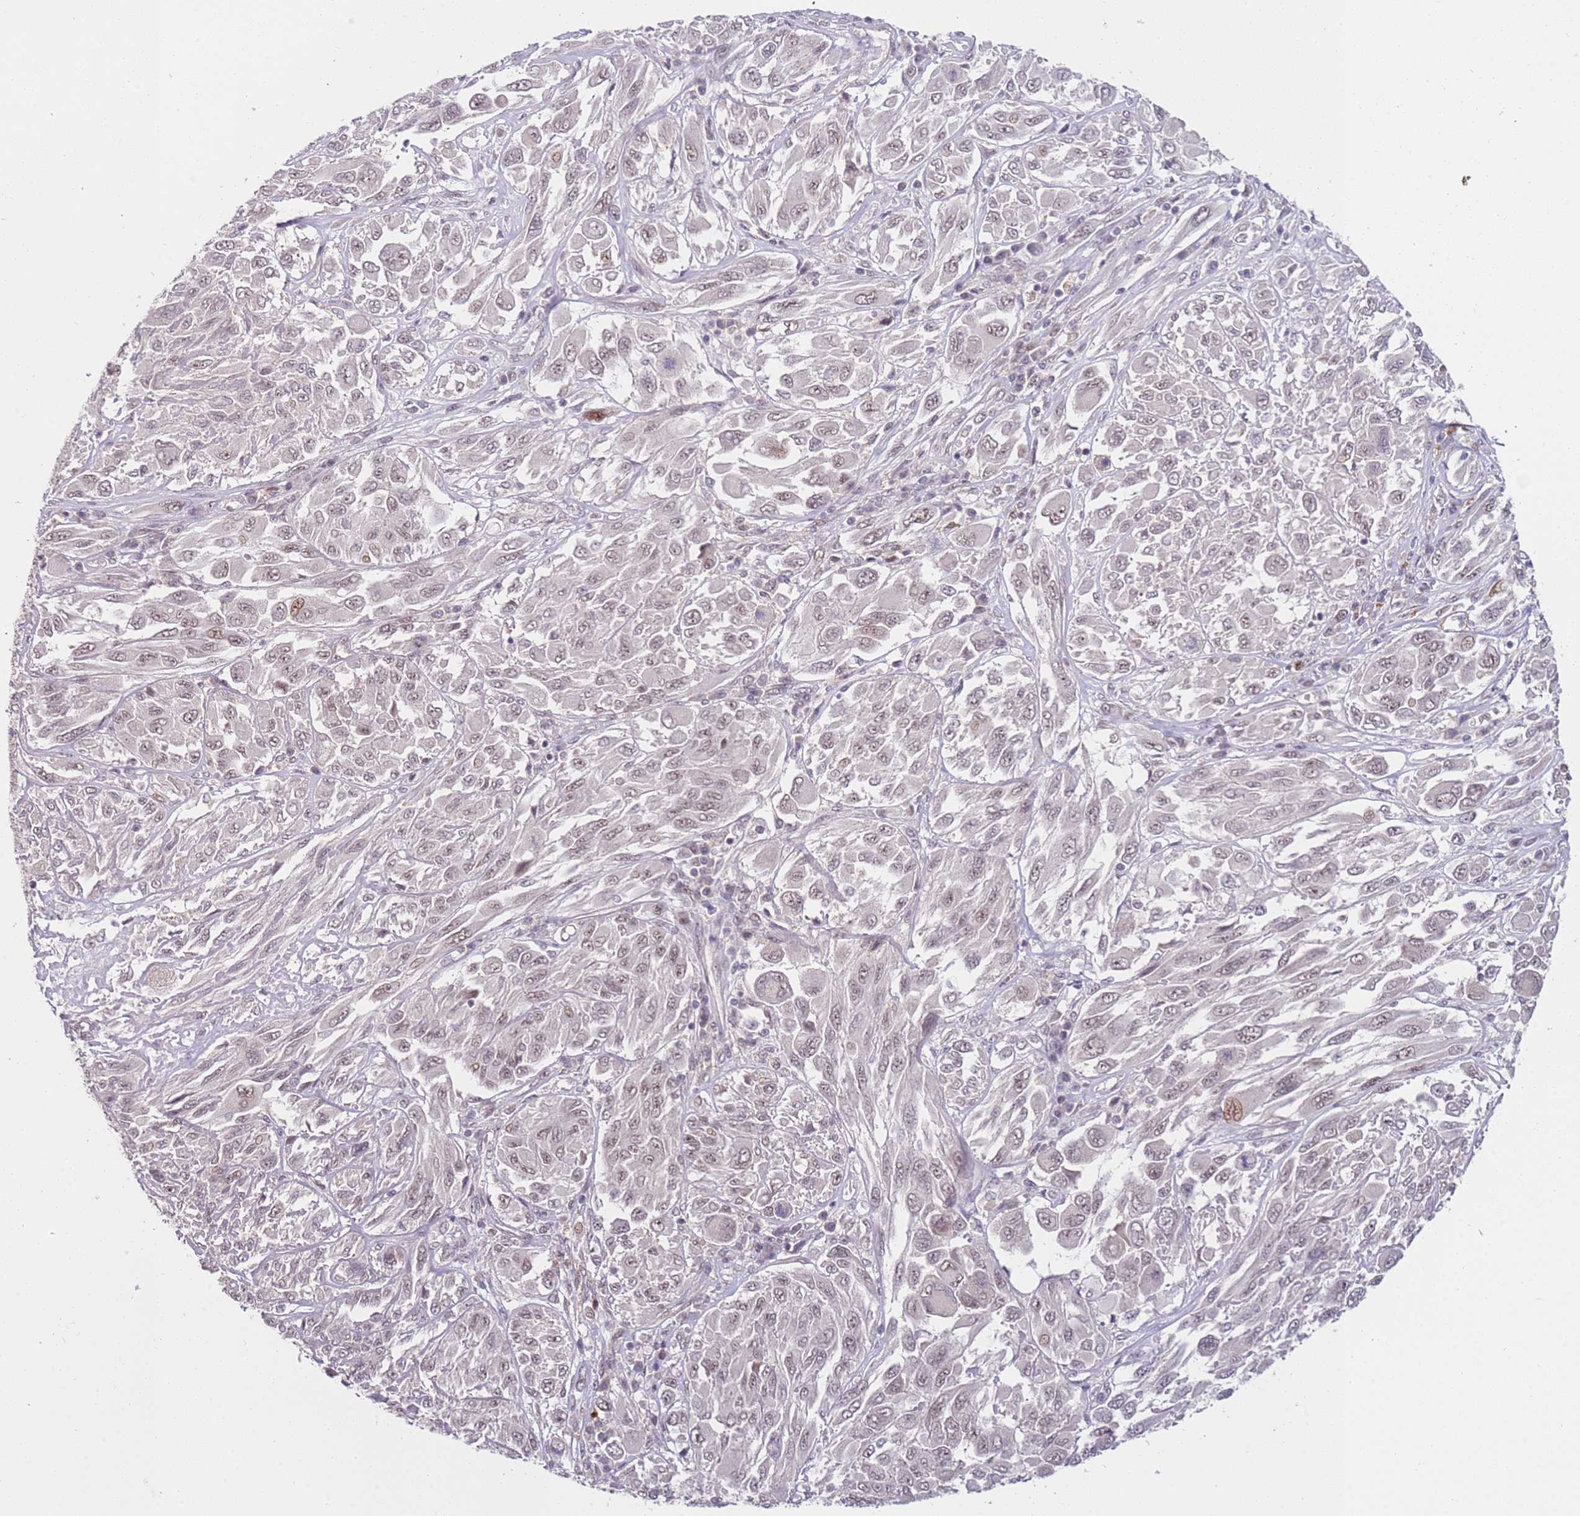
{"staining": {"intensity": "weak", "quantity": "25%-75%", "location": "nuclear"}, "tissue": "melanoma", "cell_type": "Tumor cells", "image_type": "cancer", "snomed": [{"axis": "morphology", "description": "Malignant melanoma, NOS"}, {"axis": "topography", "description": "Skin"}], "caption": "Malignant melanoma stained for a protein (brown) exhibits weak nuclear positive expression in approximately 25%-75% of tumor cells.", "gene": "LGALSL", "patient": {"sex": "female", "age": 91}}